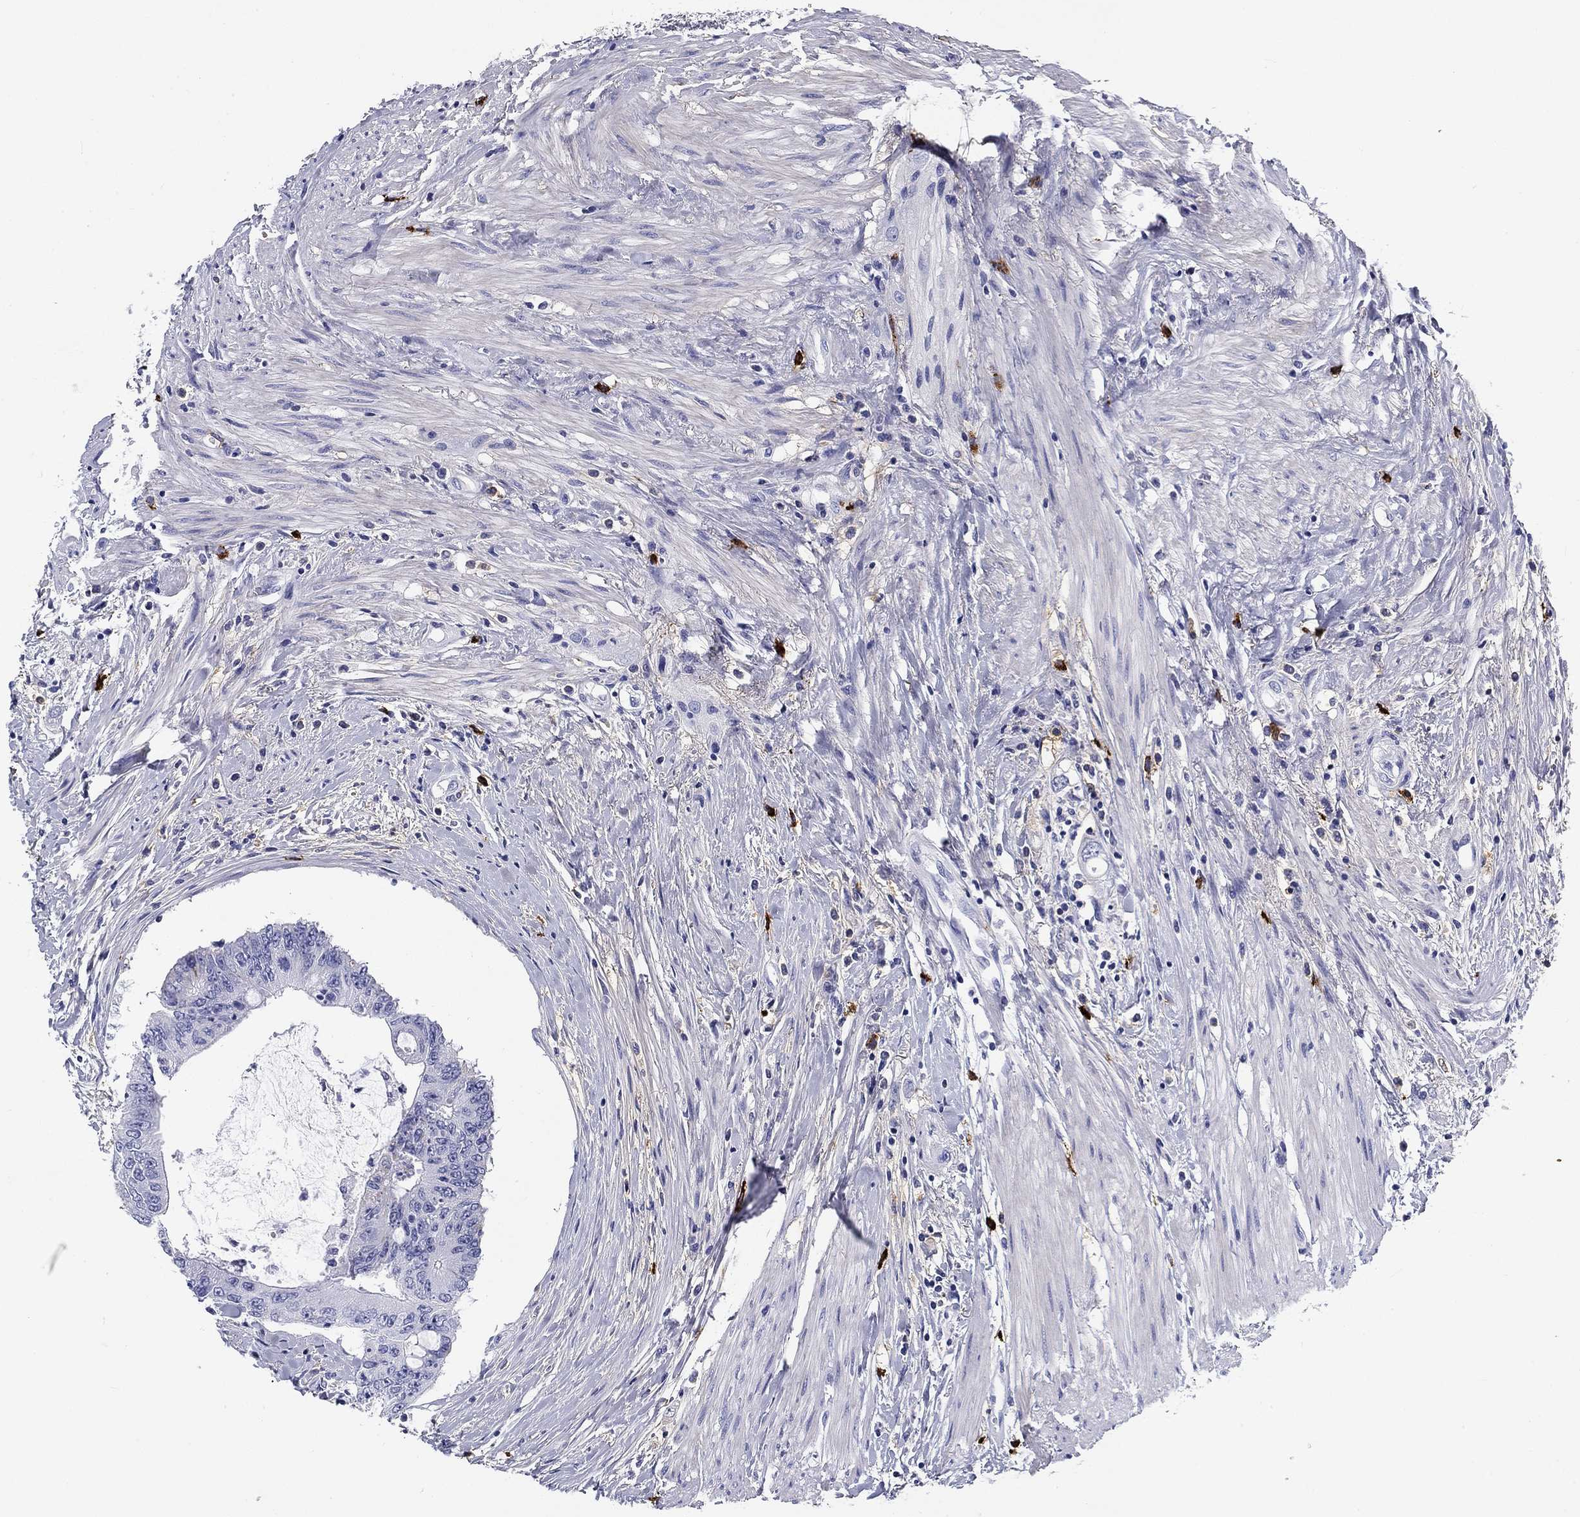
{"staining": {"intensity": "negative", "quantity": "none", "location": "none"}, "tissue": "colorectal cancer", "cell_type": "Tumor cells", "image_type": "cancer", "snomed": [{"axis": "morphology", "description": "Adenocarcinoma, NOS"}, {"axis": "topography", "description": "Rectum"}], "caption": "Tumor cells show no significant positivity in colorectal cancer (adenocarcinoma). (DAB (3,3'-diaminobenzidine) immunohistochemistry (IHC) with hematoxylin counter stain).", "gene": "CD40LG", "patient": {"sex": "male", "age": 59}}